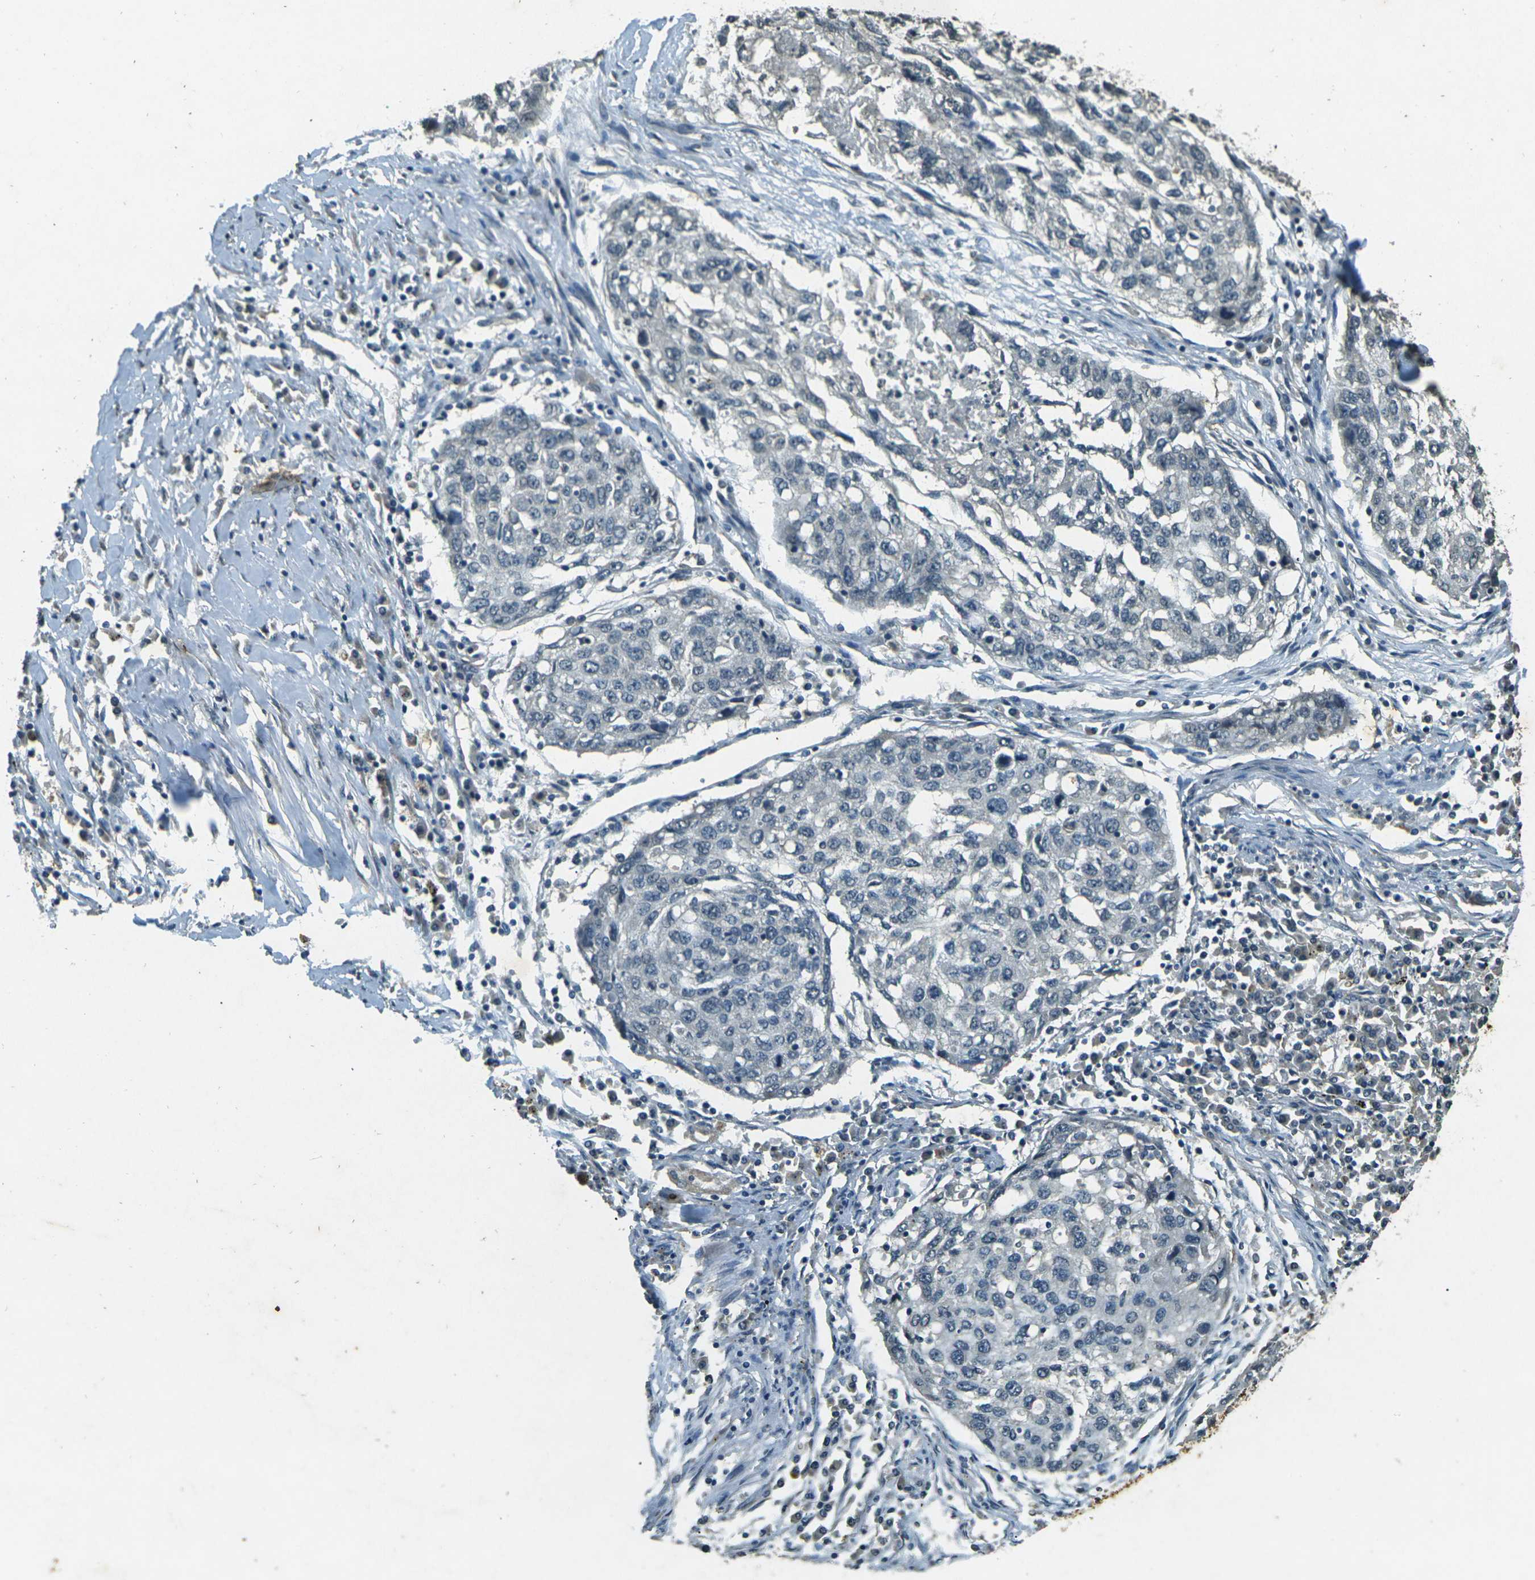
{"staining": {"intensity": "negative", "quantity": "none", "location": "none"}, "tissue": "lung cancer", "cell_type": "Tumor cells", "image_type": "cancer", "snomed": [{"axis": "morphology", "description": "Squamous cell carcinoma, NOS"}, {"axis": "topography", "description": "Lung"}], "caption": "This is an immunohistochemistry image of squamous cell carcinoma (lung). There is no staining in tumor cells.", "gene": "PDE2A", "patient": {"sex": "female", "age": 63}}